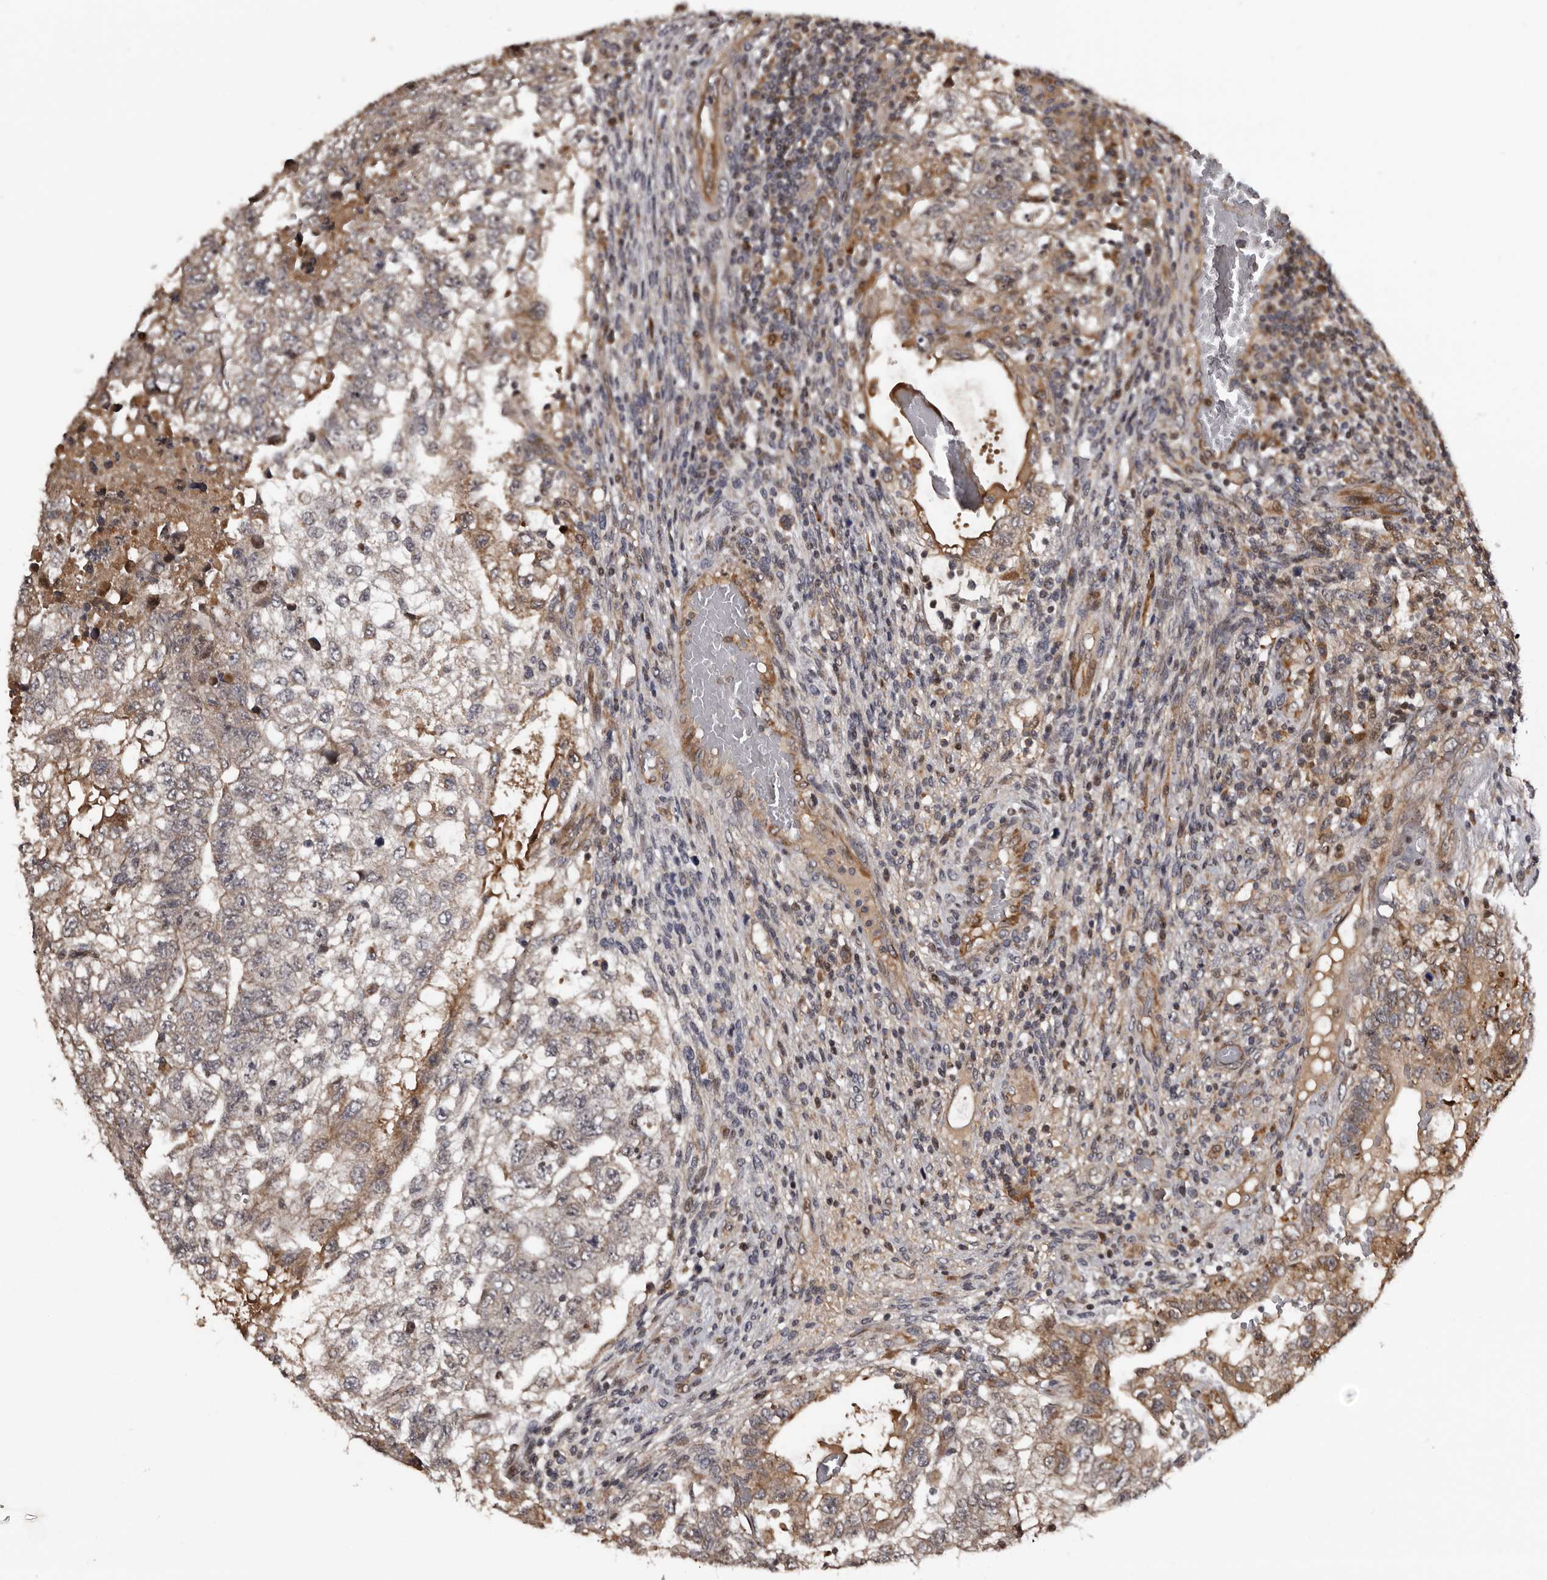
{"staining": {"intensity": "weak", "quantity": "<25%", "location": "cytoplasmic/membranous"}, "tissue": "testis cancer", "cell_type": "Tumor cells", "image_type": "cancer", "snomed": [{"axis": "morphology", "description": "Carcinoma, Embryonal, NOS"}, {"axis": "topography", "description": "Testis"}], "caption": "Immunohistochemical staining of human testis cancer (embryonal carcinoma) shows no significant expression in tumor cells.", "gene": "SERTAD4", "patient": {"sex": "male", "age": 36}}